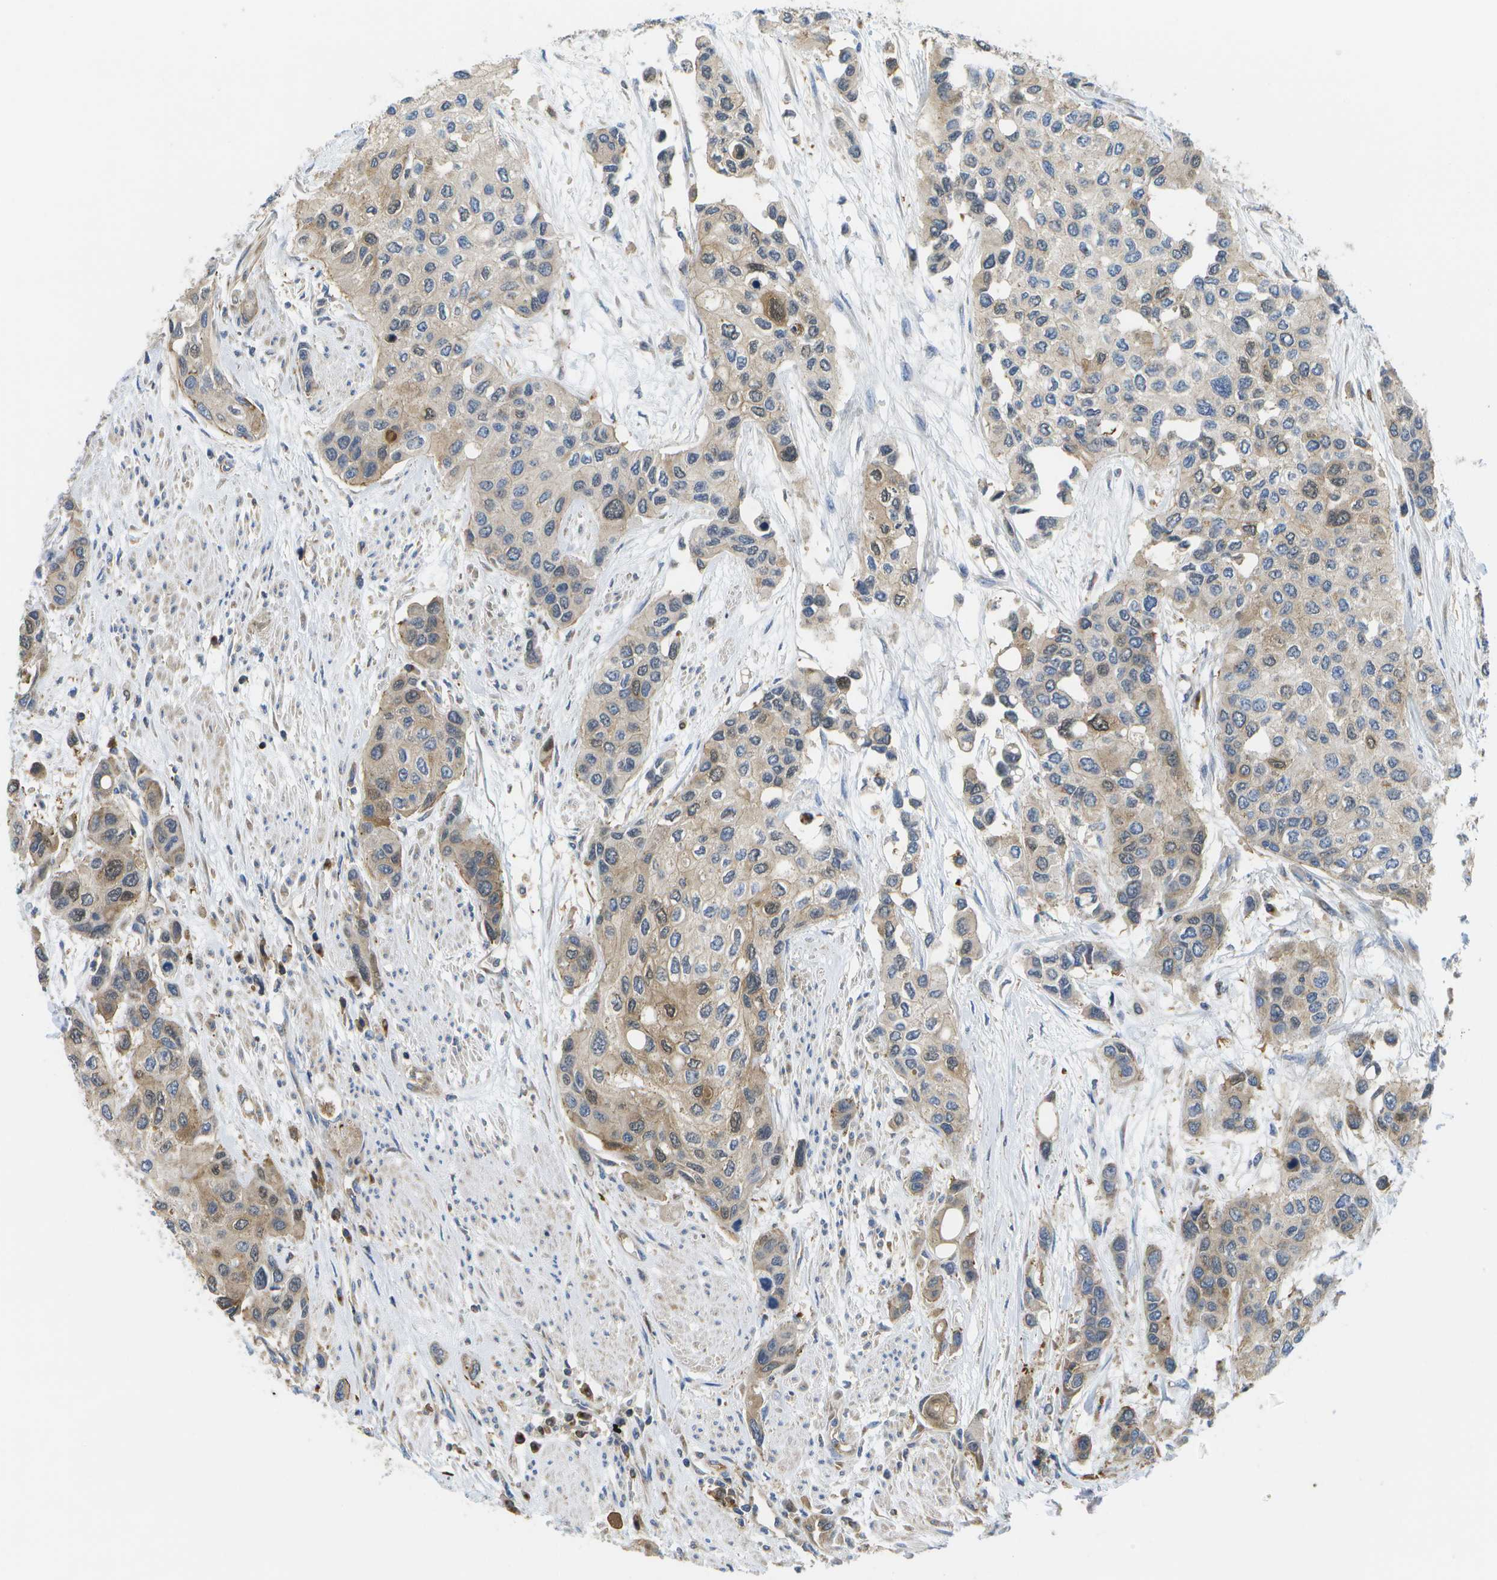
{"staining": {"intensity": "weak", "quantity": ">75%", "location": "cytoplasmic/membranous"}, "tissue": "urothelial cancer", "cell_type": "Tumor cells", "image_type": "cancer", "snomed": [{"axis": "morphology", "description": "Urothelial carcinoma, High grade"}, {"axis": "topography", "description": "Urinary bladder"}], "caption": "A high-resolution micrograph shows immunohistochemistry (IHC) staining of urothelial cancer, which displays weak cytoplasmic/membranous expression in about >75% of tumor cells. The staining is performed using DAB brown chromogen to label protein expression. The nuclei are counter-stained blue using hematoxylin.", "gene": "BST2", "patient": {"sex": "female", "age": 56}}